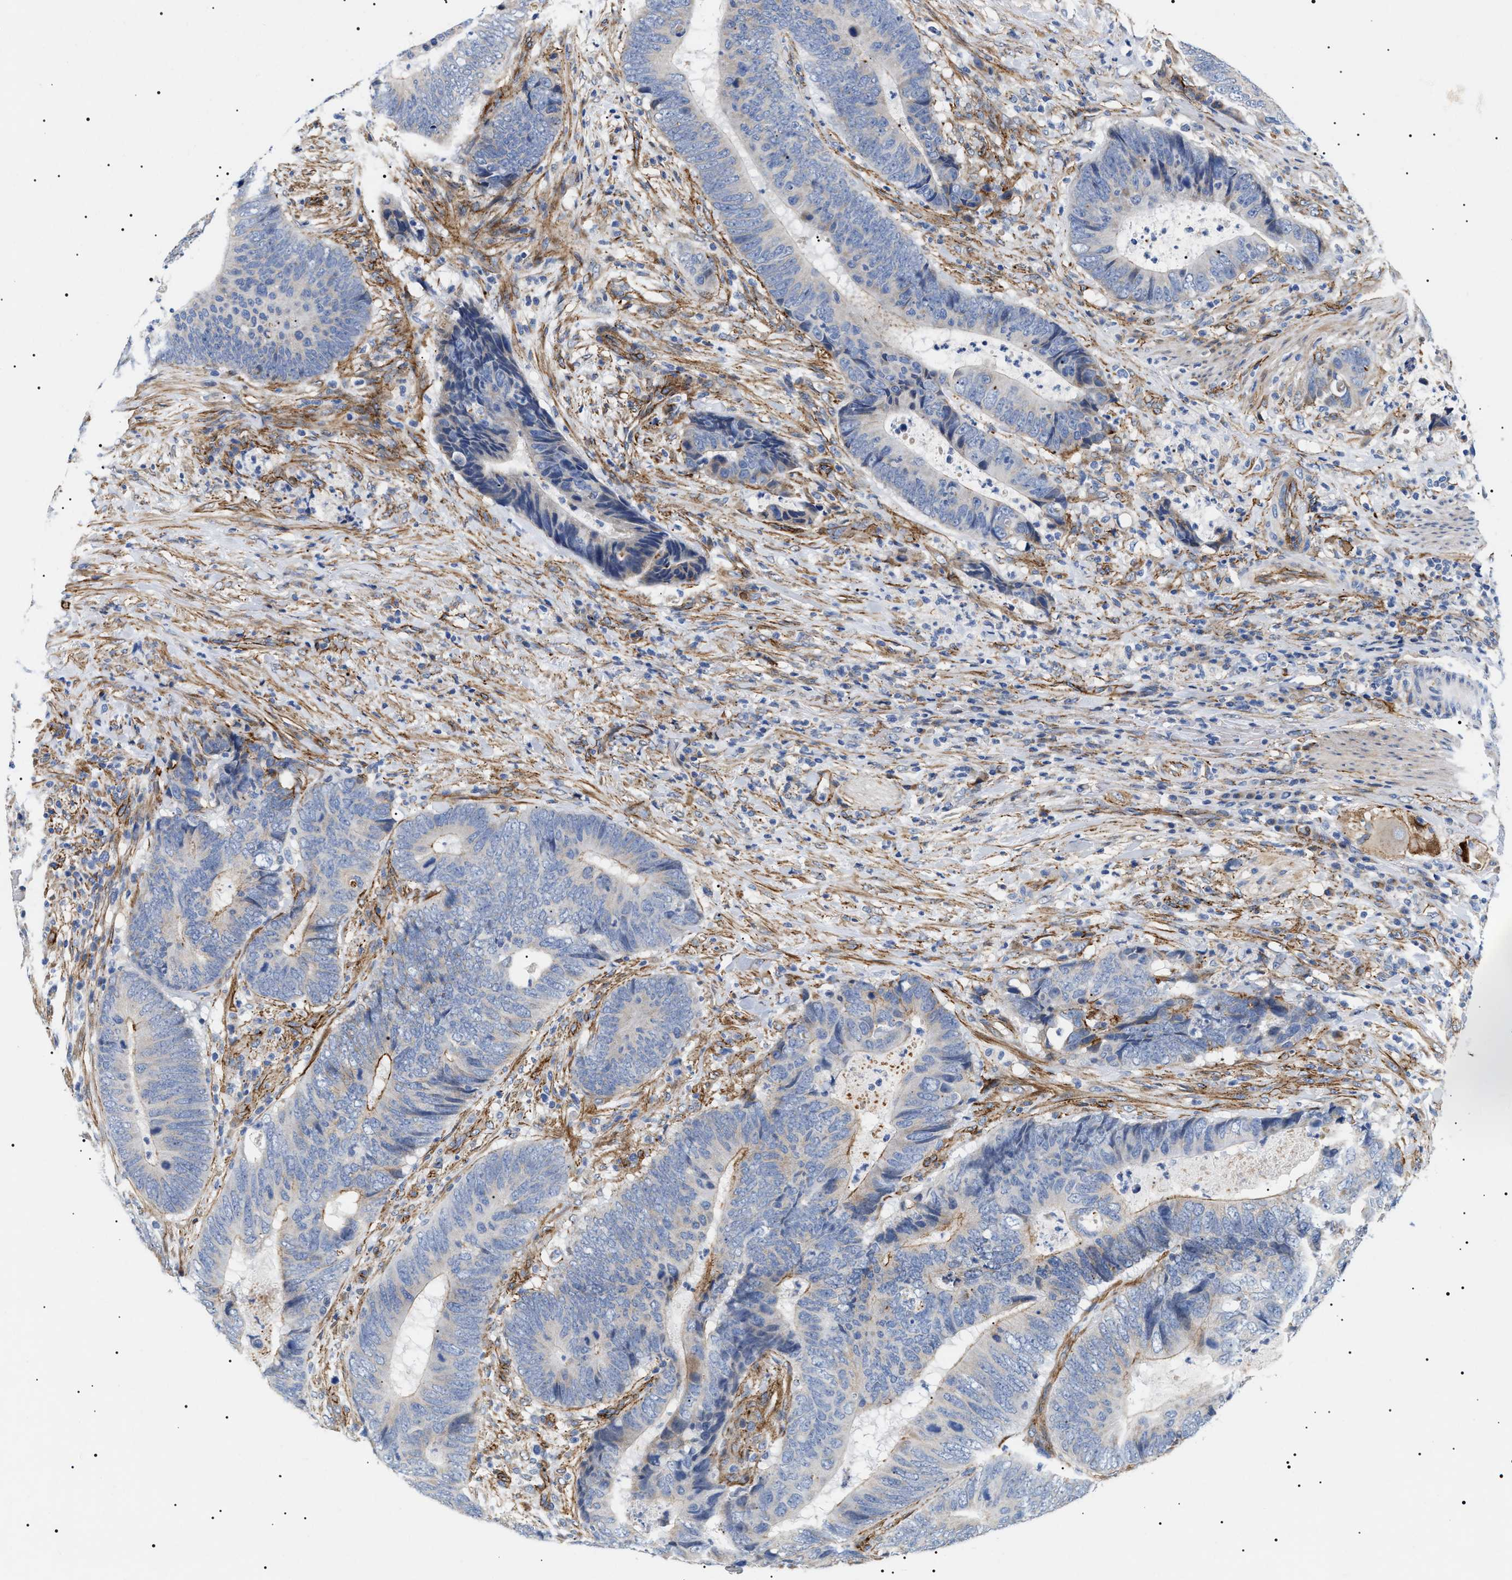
{"staining": {"intensity": "moderate", "quantity": "<25%", "location": "cytoplasmic/membranous"}, "tissue": "colorectal cancer", "cell_type": "Tumor cells", "image_type": "cancer", "snomed": [{"axis": "morphology", "description": "Adenocarcinoma, NOS"}, {"axis": "topography", "description": "Colon"}], "caption": "Human colorectal cancer stained with a brown dye displays moderate cytoplasmic/membranous positive positivity in about <25% of tumor cells.", "gene": "TMEM222", "patient": {"sex": "male", "age": 56}}